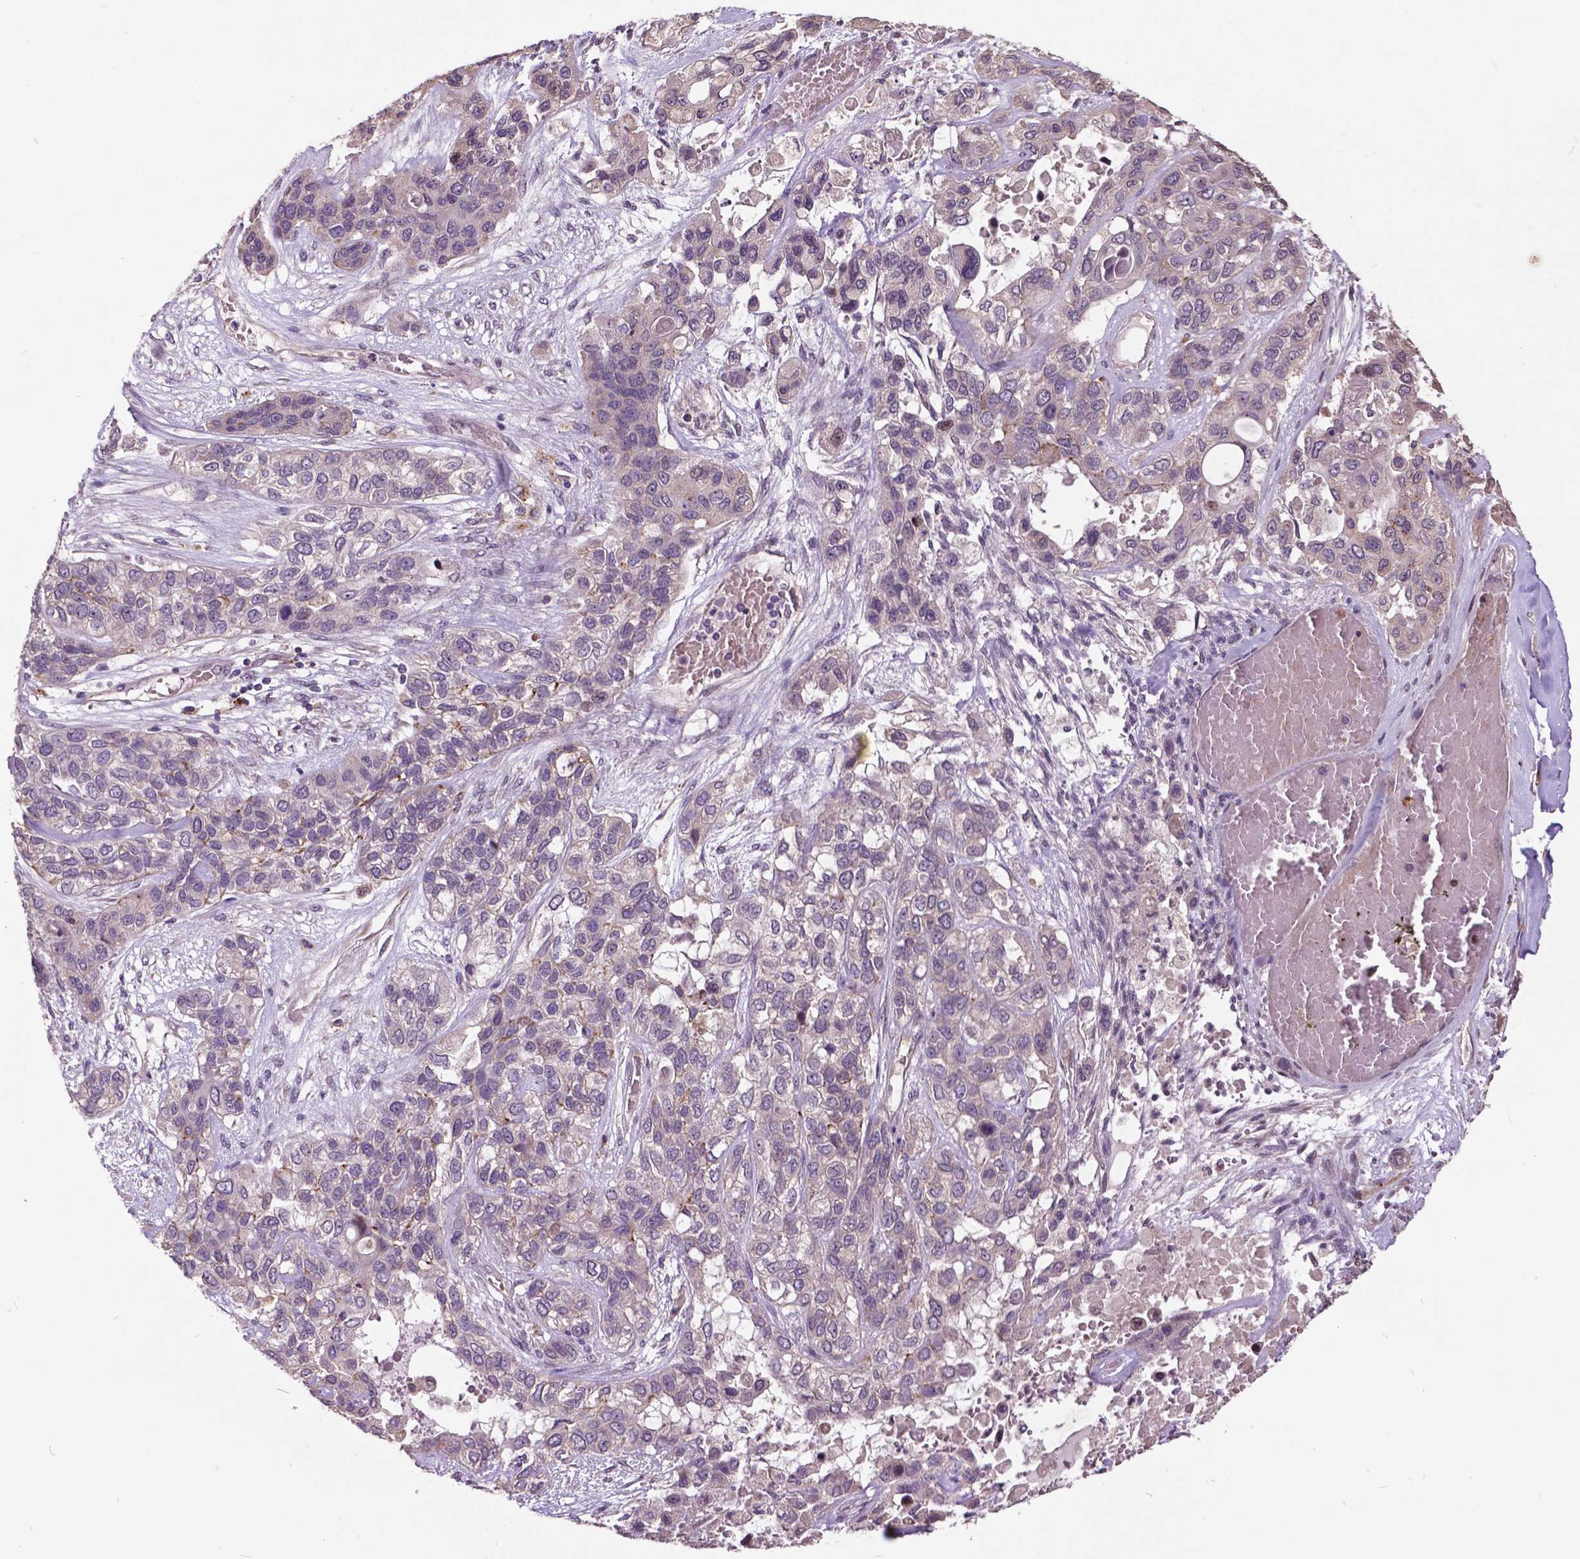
{"staining": {"intensity": "negative", "quantity": "none", "location": "none"}, "tissue": "lung cancer", "cell_type": "Tumor cells", "image_type": "cancer", "snomed": [{"axis": "morphology", "description": "Squamous cell carcinoma, NOS"}, {"axis": "topography", "description": "Lung"}], "caption": "Image shows no protein staining in tumor cells of lung squamous cell carcinoma tissue. (DAB IHC visualized using brightfield microscopy, high magnification).", "gene": "AP1S3", "patient": {"sex": "female", "age": 70}}